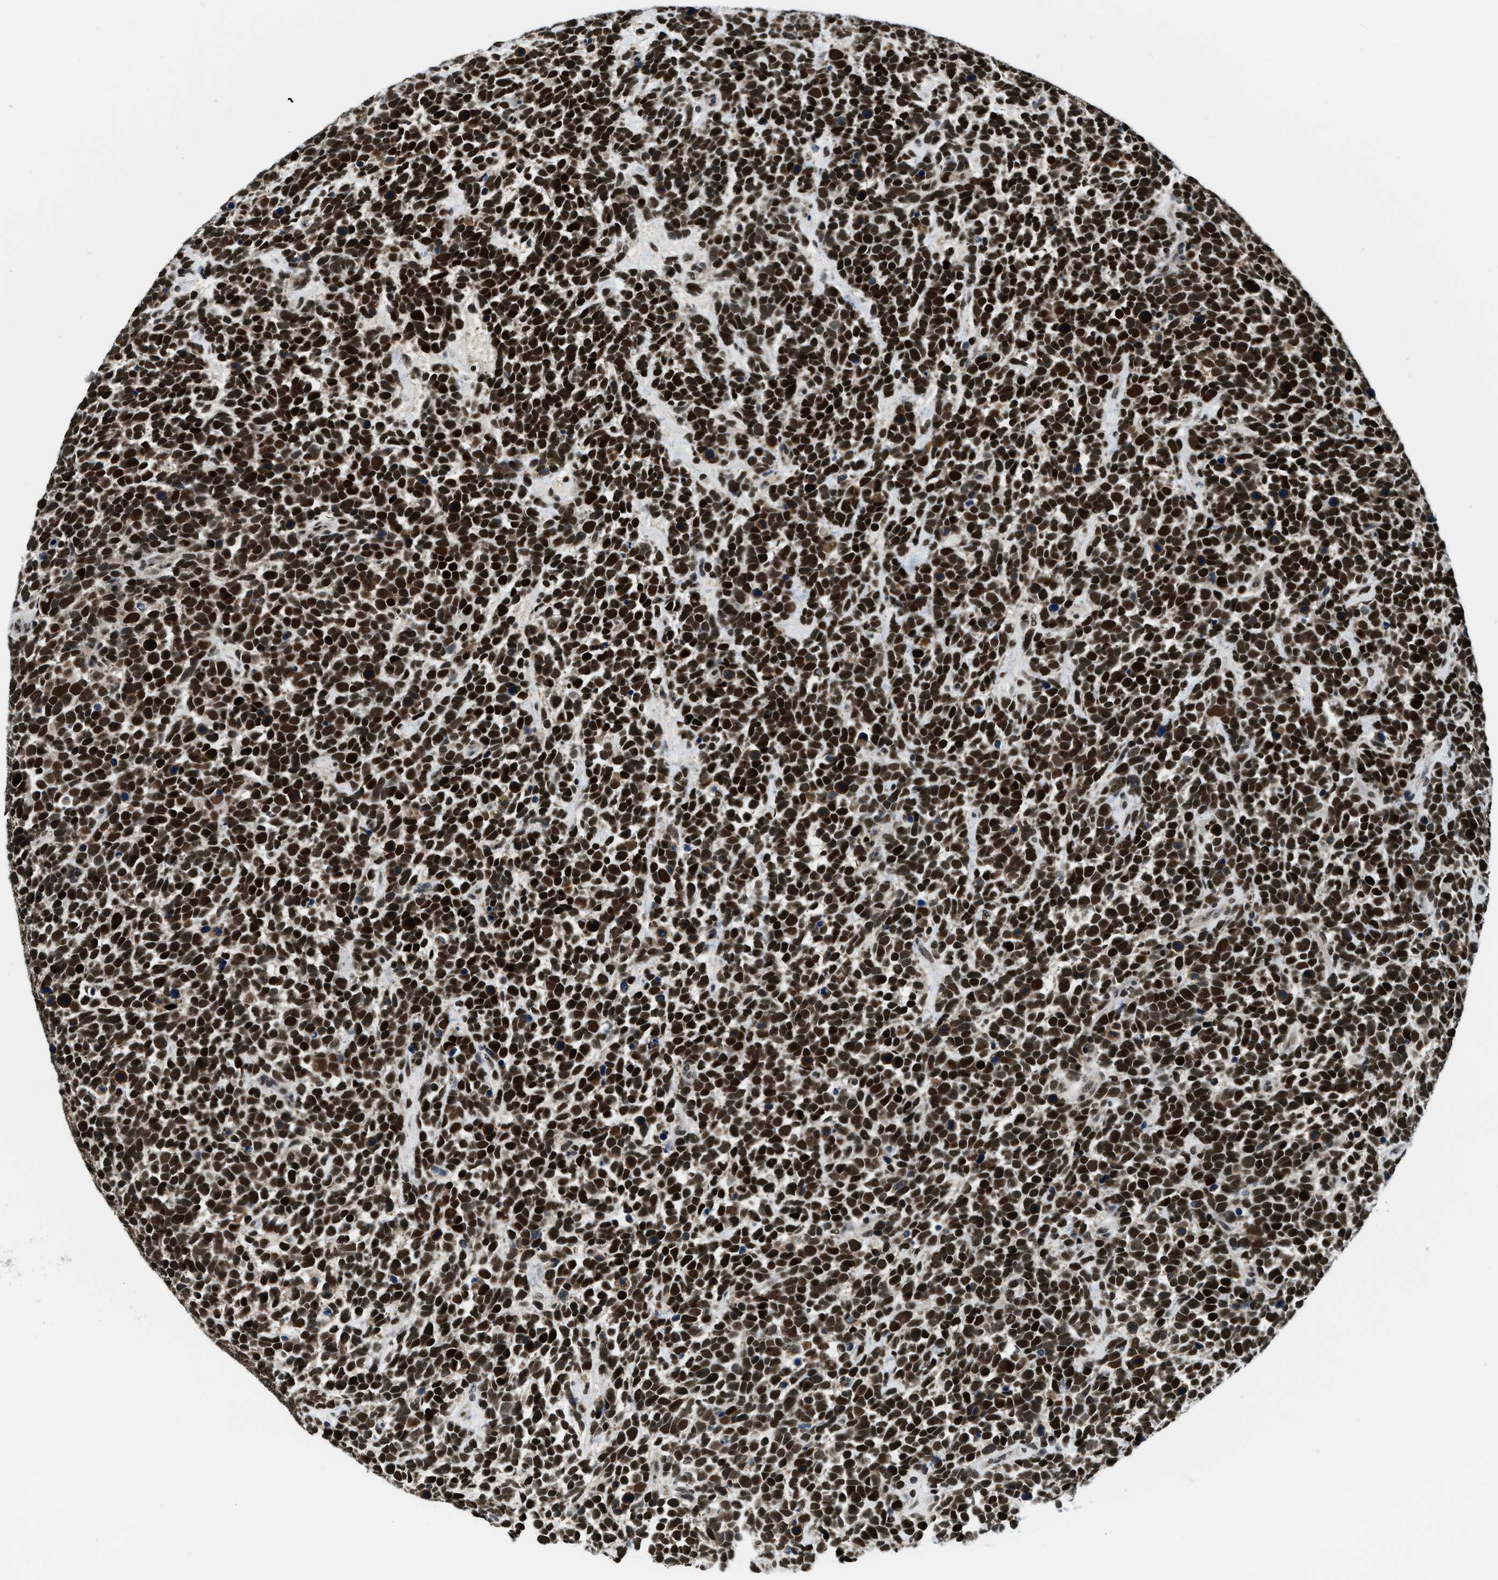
{"staining": {"intensity": "strong", "quantity": ">75%", "location": "nuclear"}, "tissue": "urothelial cancer", "cell_type": "Tumor cells", "image_type": "cancer", "snomed": [{"axis": "morphology", "description": "Urothelial carcinoma, High grade"}, {"axis": "topography", "description": "Urinary bladder"}], "caption": "This histopathology image shows immunohistochemistry (IHC) staining of human high-grade urothelial carcinoma, with high strong nuclear expression in approximately >75% of tumor cells.", "gene": "KDM3B", "patient": {"sex": "female", "age": 82}}